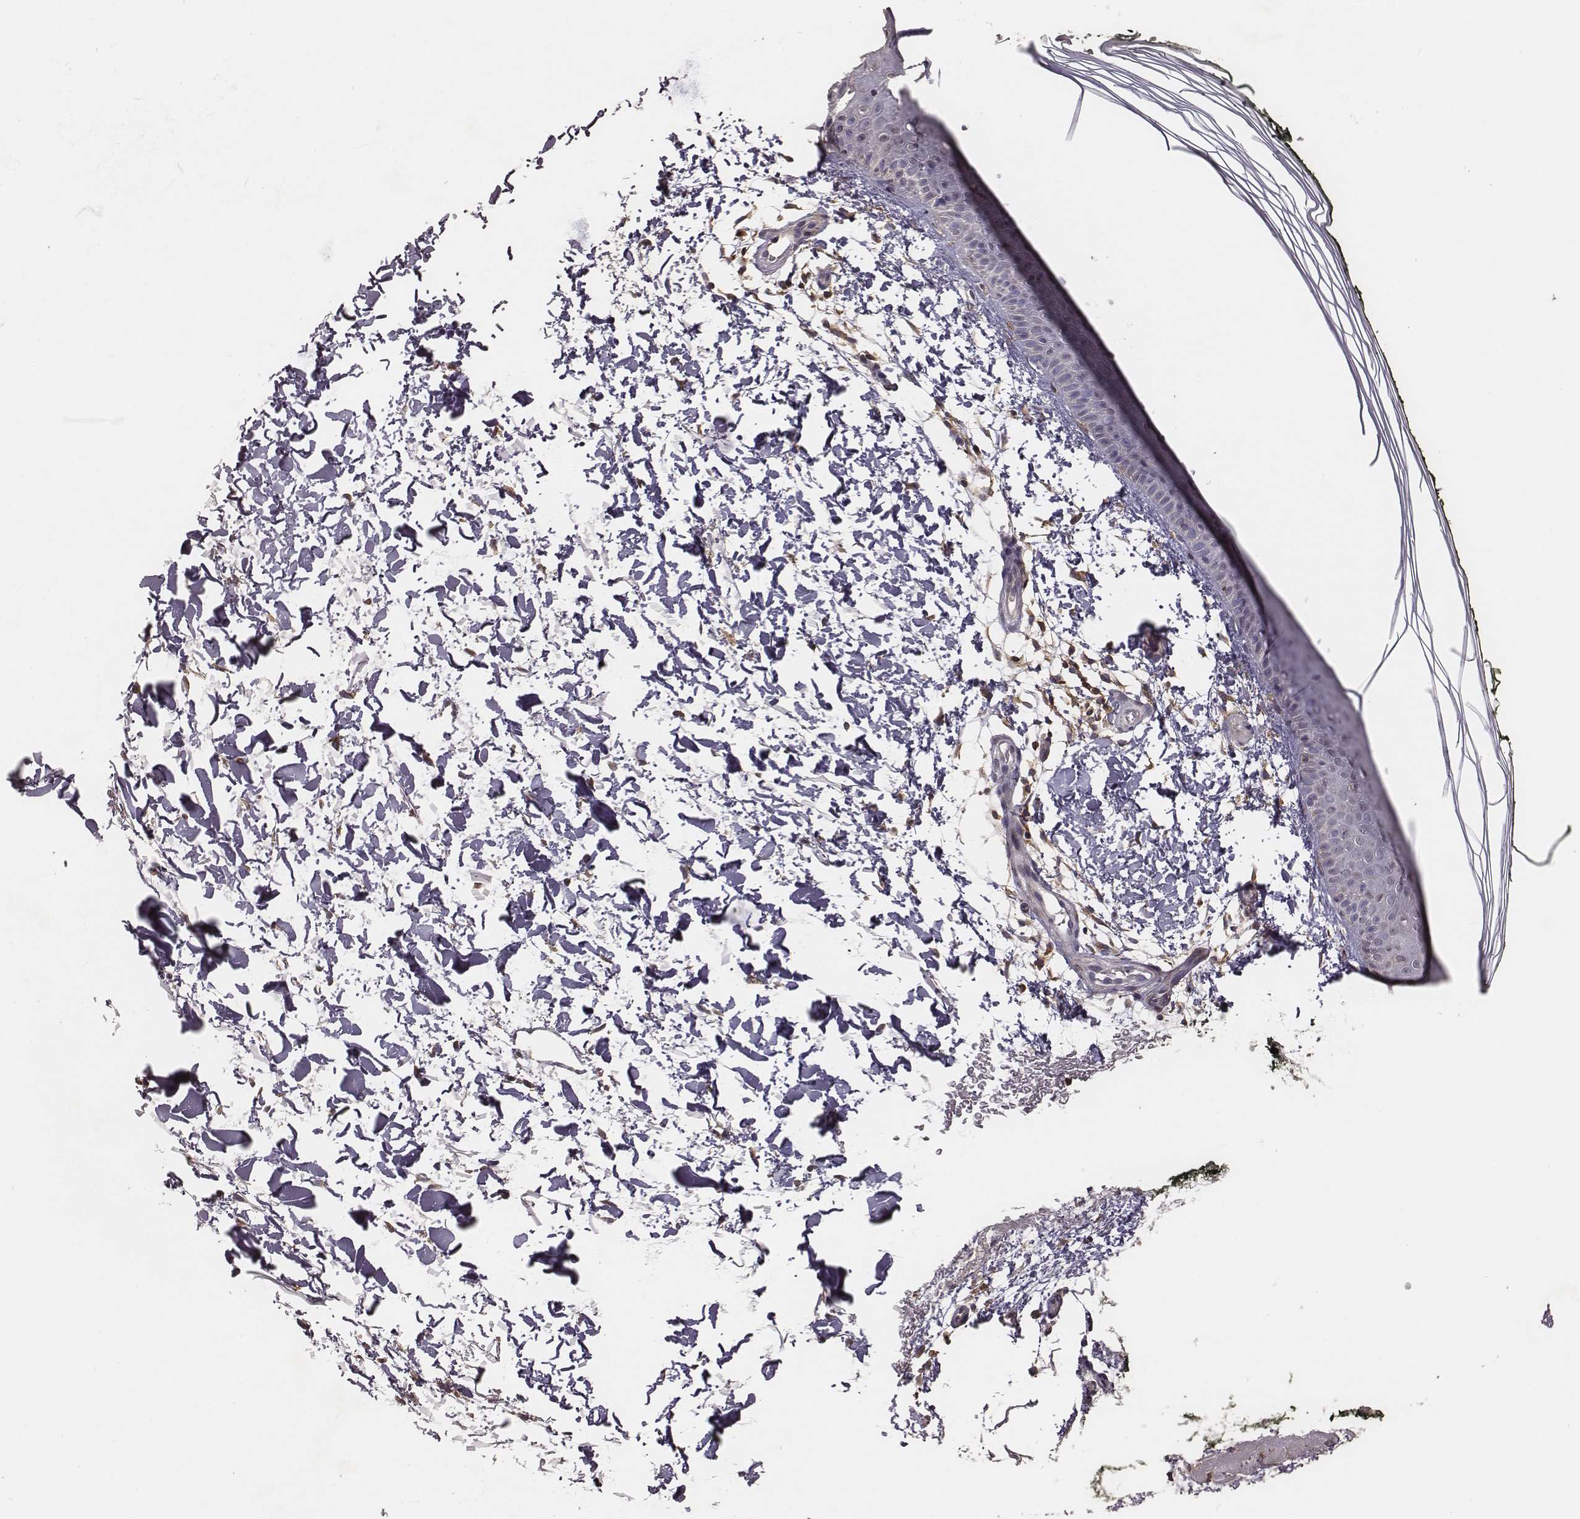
{"staining": {"intensity": "weak", "quantity": ">75%", "location": "cytoplasmic/membranous"}, "tissue": "skin", "cell_type": "Fibroblasts", "image_type": "normal", "snomed": [{"axis": "morphology", "description": "Normal tissue, NOS"}, {"axis": "topography", "description": "Skin"}], "caption": "IHC of unremarkable skin exhibits low levels of weak cytoplasmic/membranous positivity in approximately >75% of fibroblasts.", "gene": "PILRA", "patient": {"sex": "female", "age": 62}}